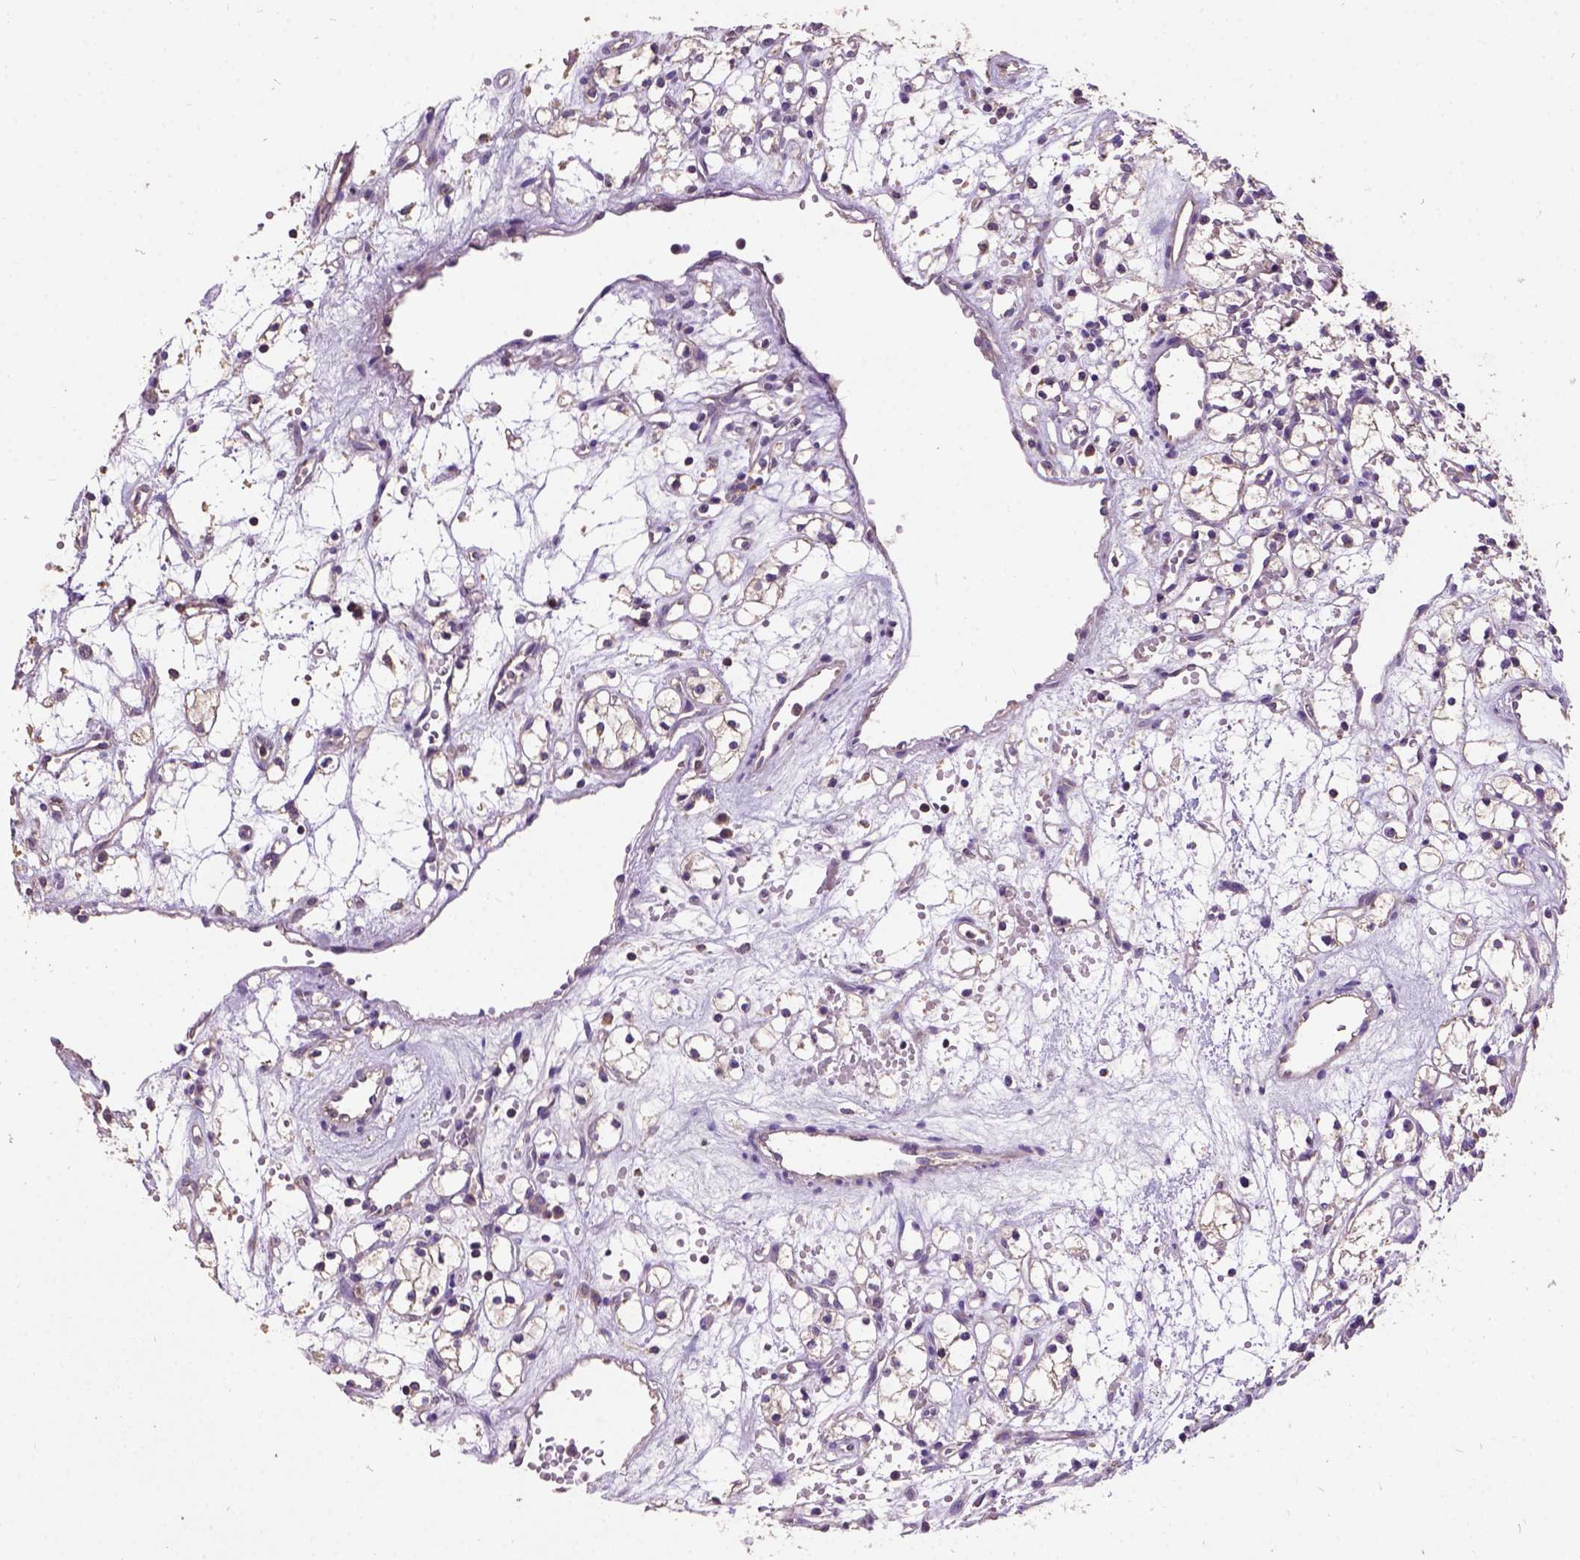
{"staining": {"intensity": "negative", "quantity": "none", "location": "none"}, "tissue": "renal cancer", "cell_type": "Tumor cells", "image_type": "cancer", "snomed": [{"axis": "morphology", "description": "Adenocarcinoma, NOS"}, {"axis": "topography", "description": "Kidney"}], "caption": "A micrograph of human renal adenocarcinoma is negative for staining in tumor cells.", "gene": "DQX1", "patient": {"sex": "female", "age": 59}}